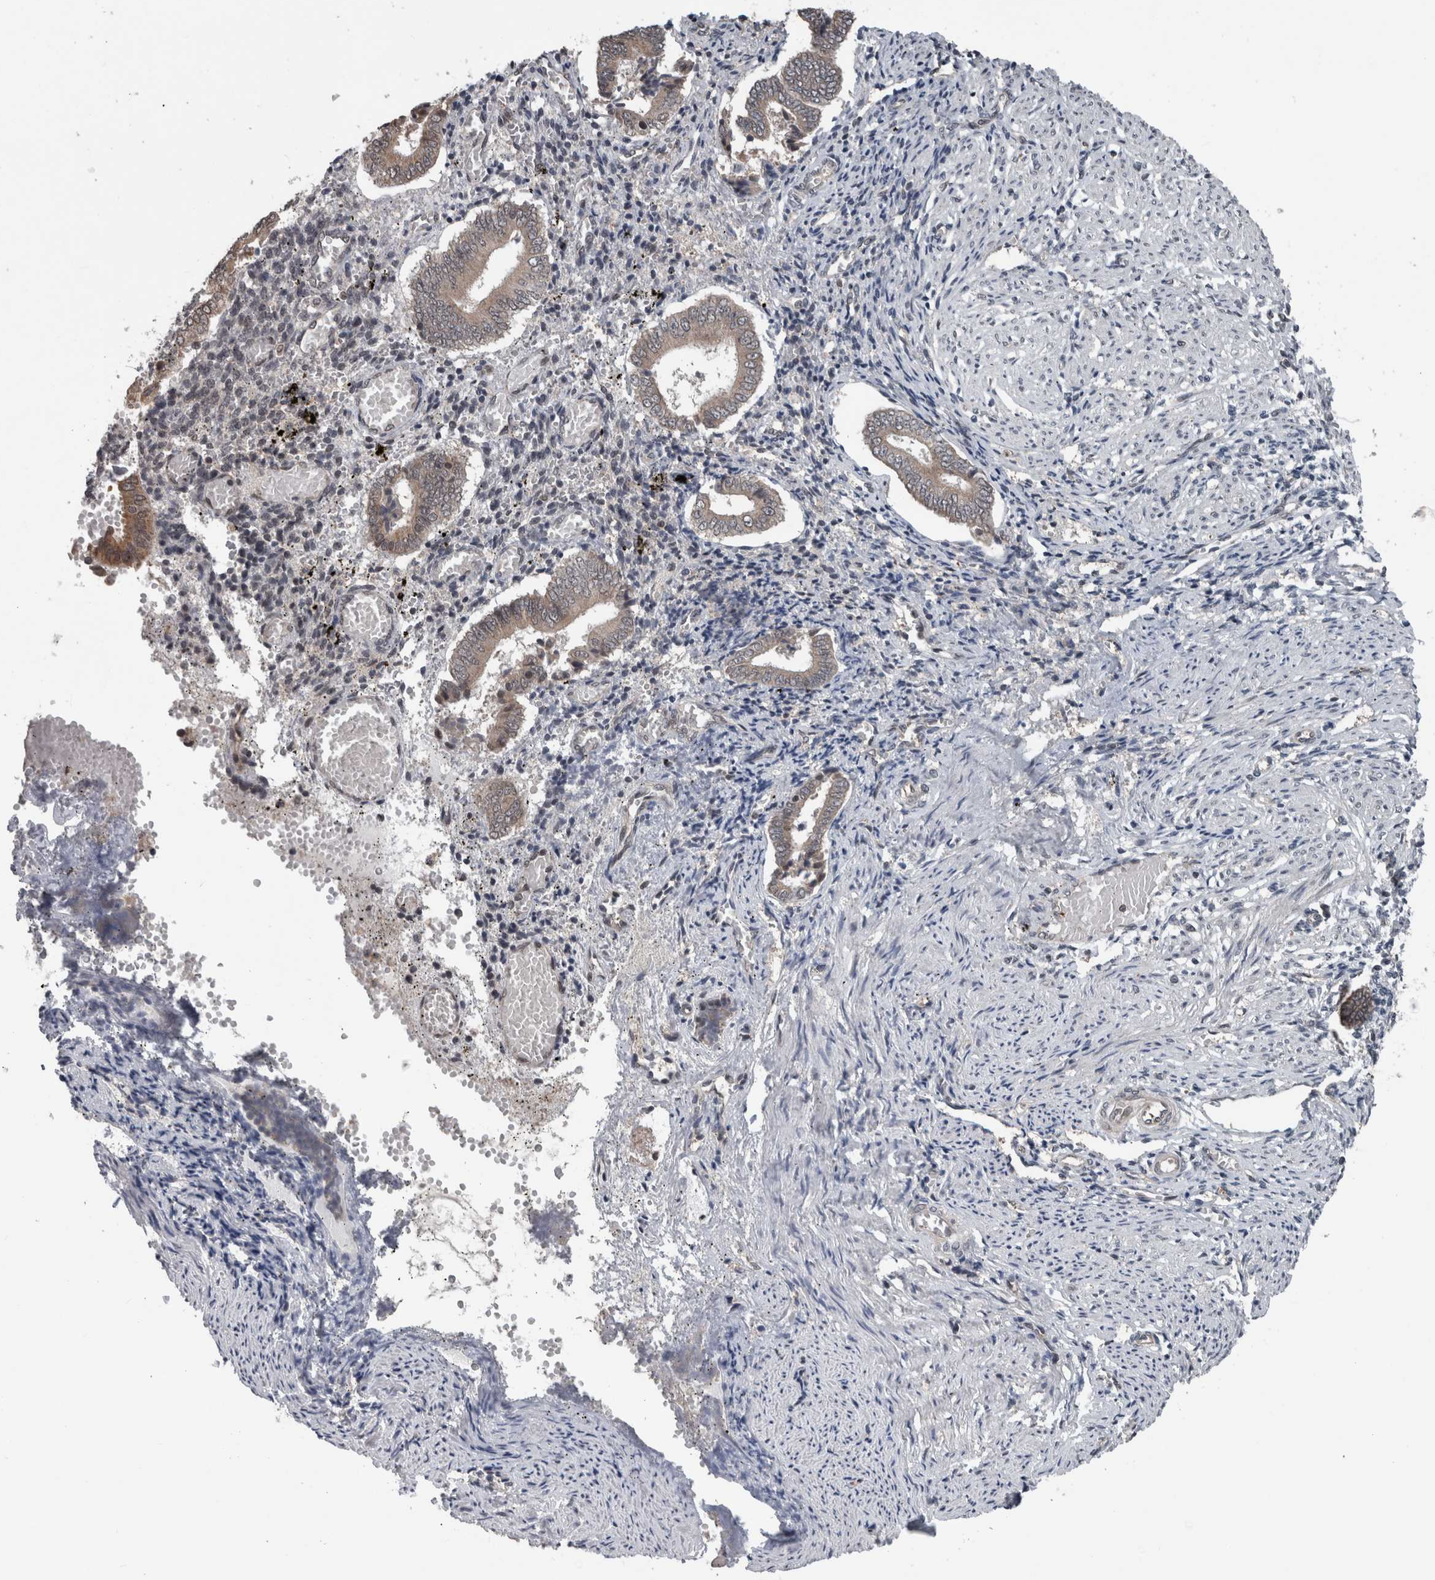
{"staining": {"intensity": "negative", "quantity": "none", "location": "none"}, "tissue": "endometrium", "cell_type": "Cells in endometrial stroma", "image_type": "normal", "snomed": [{"axis": "morphology", "description": "Normal tissue, NOS"}, {"axis": "topography", "description": "Endometrium"}], "caption": "A micrograph of human endometrium is negative for staining in cells in endometrial stroma. The staining was performed using DAB to visualize the protein expression in brown, while the nuclei were stained in blue with hematoxylin (Magnification: 20x).", "gene": "ENY2", "patient": {"sex": "female", "age": 42}}